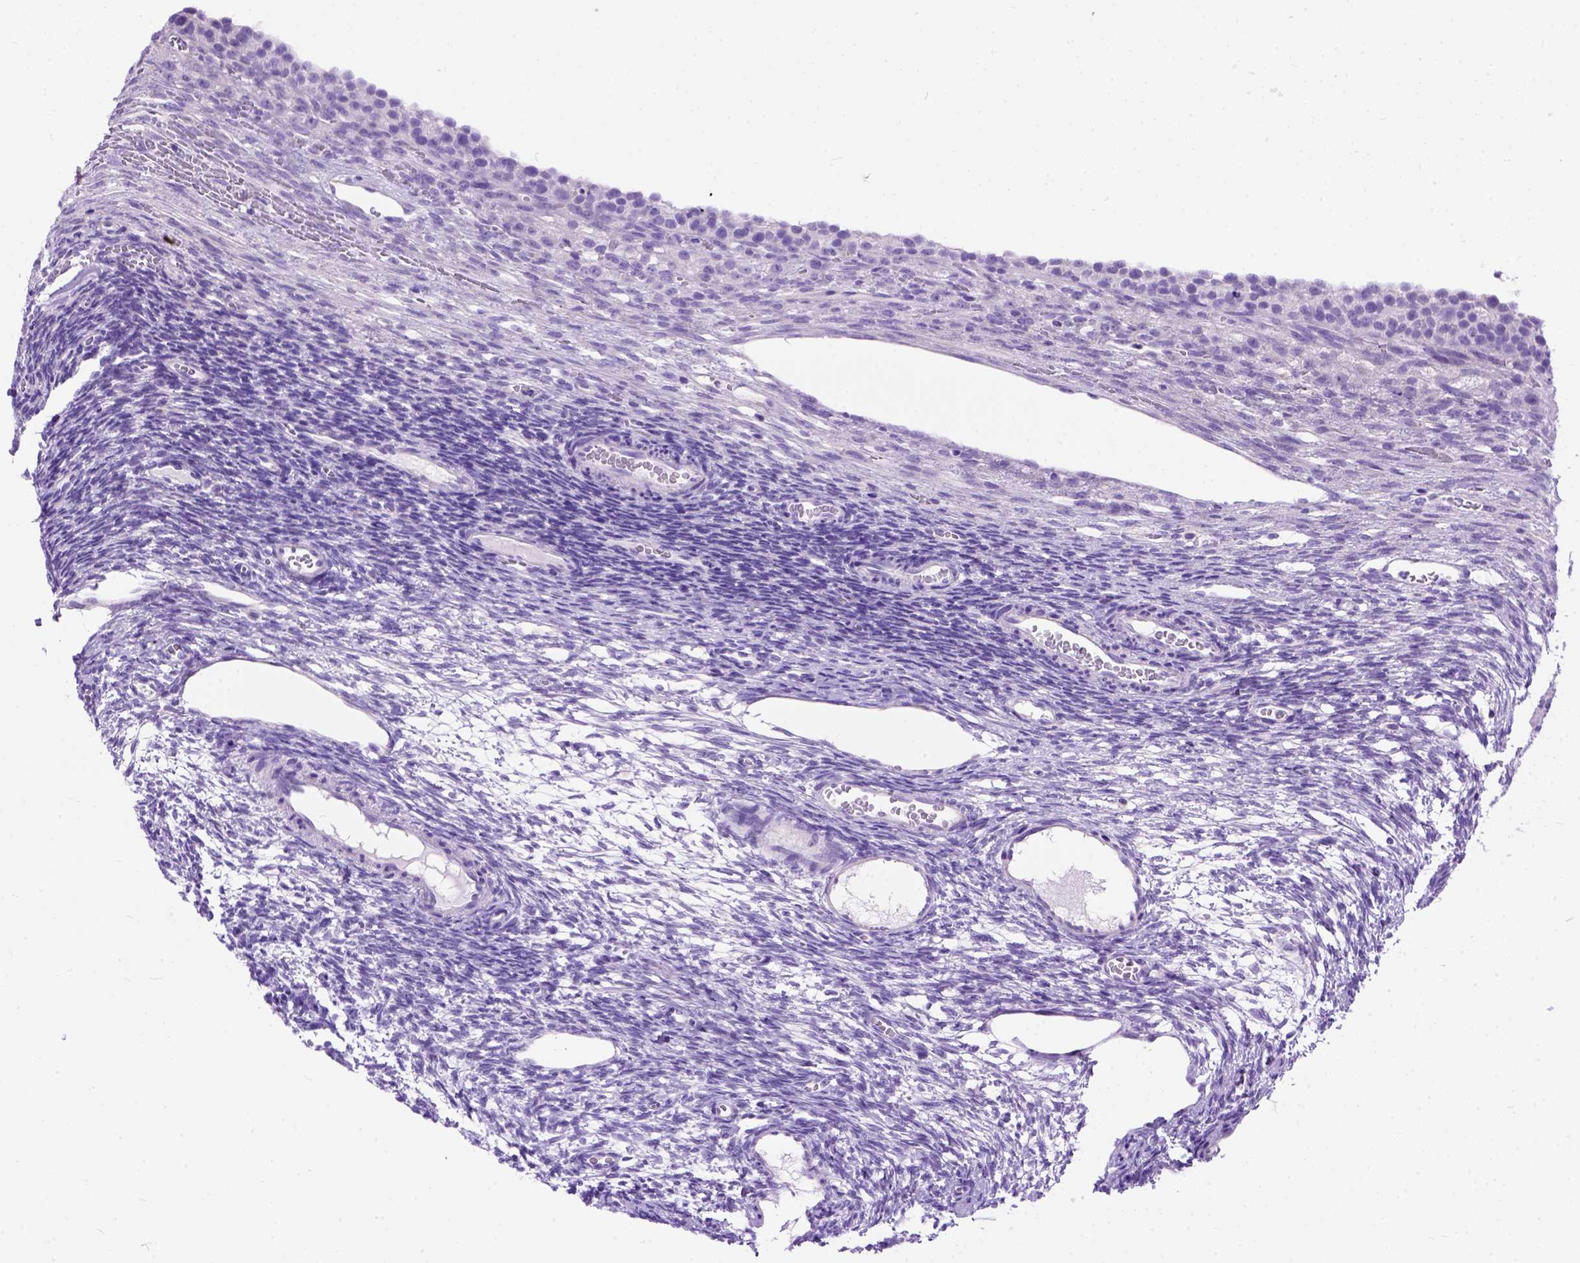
{"staining": {"intensity": "negative", "quantity": "none", "location": "none"}, "tissue": "ovary", "cell_type": "Follicle cells", "image_type": "normal", "snomed": [{"axis": "morphology", "description": "Normal tissue, NOS"}, {"axis": "topography", "description": "Ovary"}], "caption": "Immunohistochemistry image of unremarkable ovary: human ovary stained with DAB (3,3'-diaminobenzidine) exhibits no significant protein positivity in follicle cells. (DAB (3,3'-diaminobenzidine) immunohistochemistry, high magnification).", "gene": "ODAD3", "patient": {"sex": "female", "age": 34}}